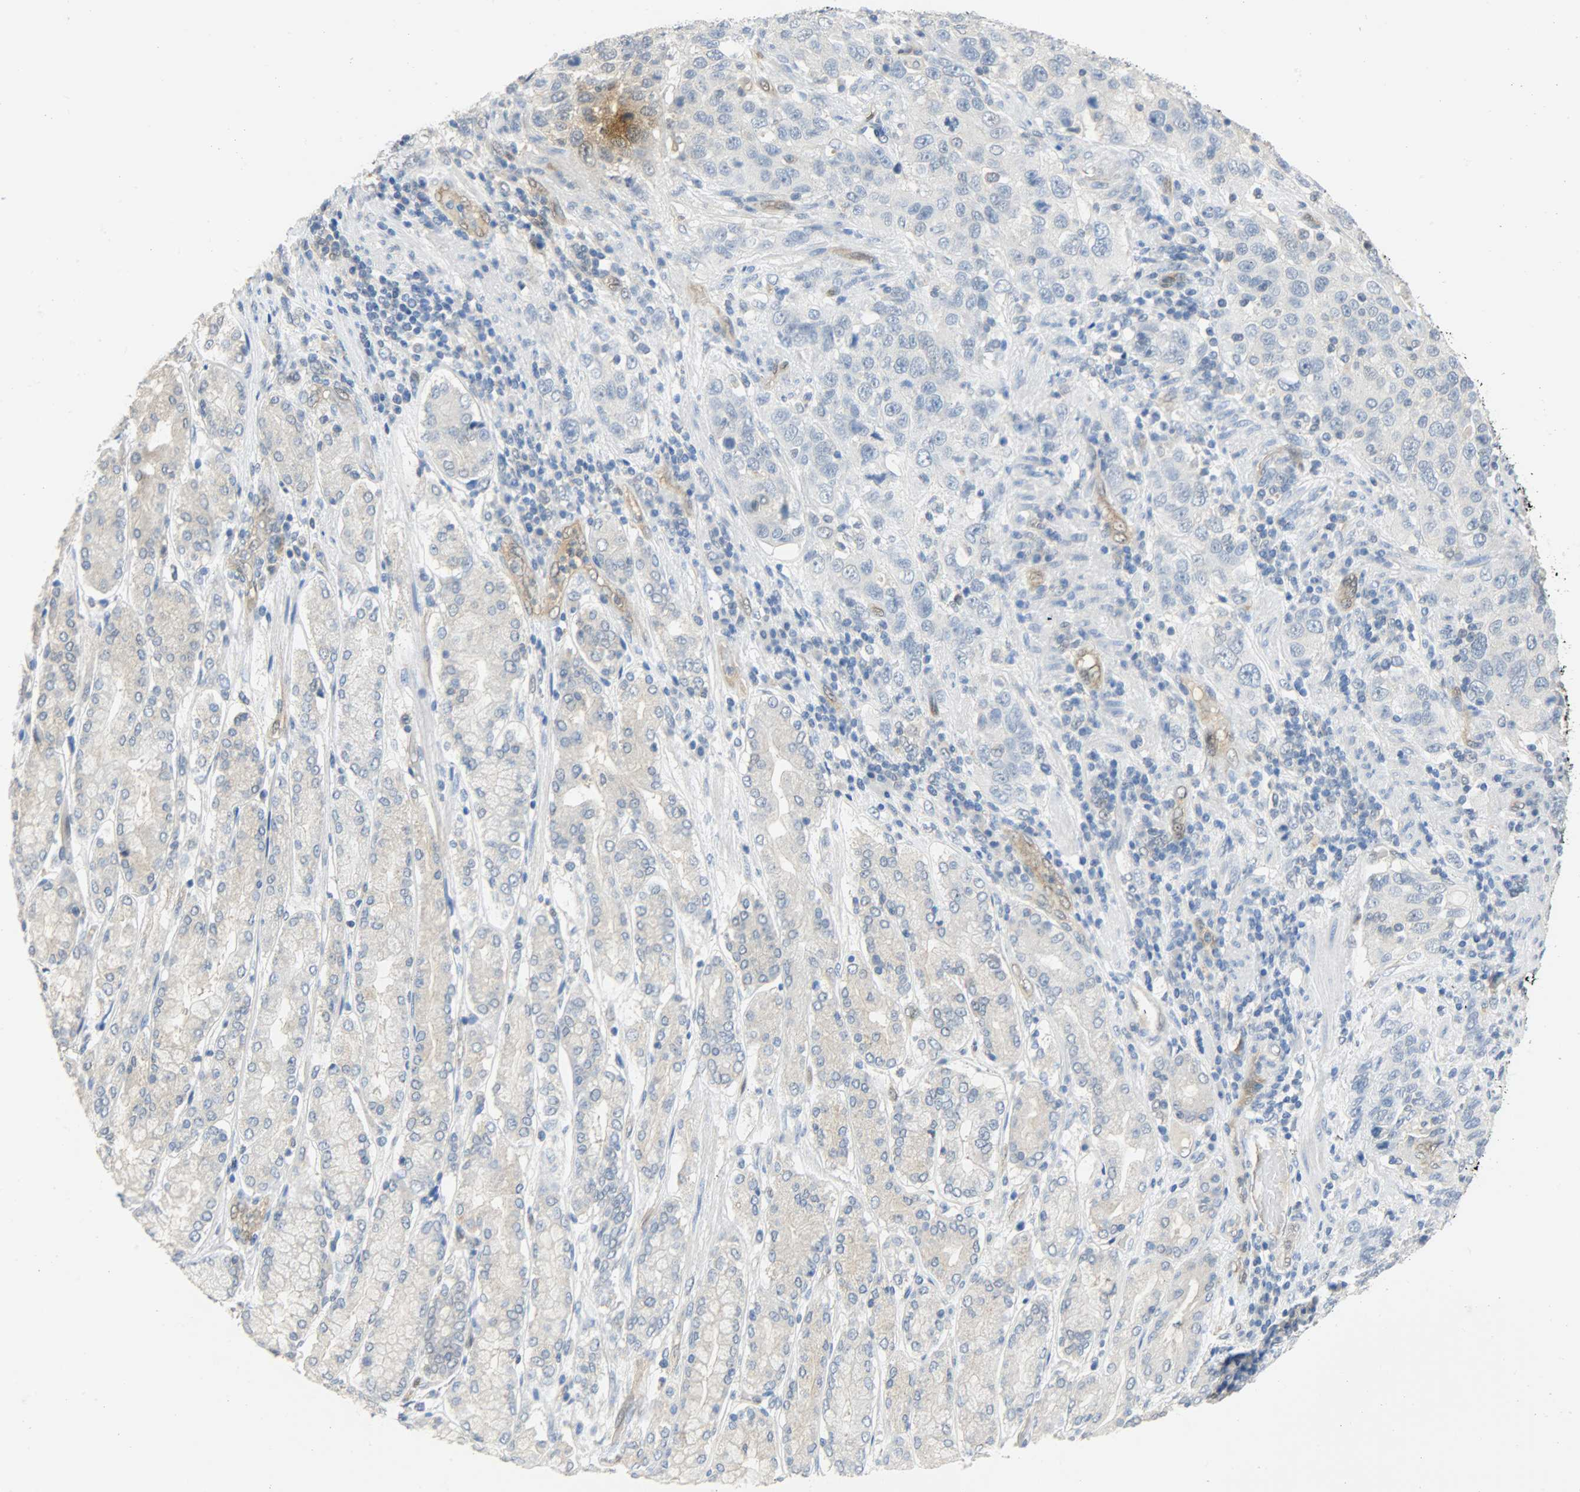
{"staining": {"intensity": "negative", "quantity": "none", "location": "none"}, "tissue": "stomach cancer", "cell_type": "Tumor cells", "image_type": "cancer", "snomed": [{"axis": "morphology", "description": "Normal tissue, NOS"}, {"axis": "morphology", "description": "Adenocarcinoma, NOS"}, {"axis": "topography", "description": "Stomach"}], "caption": "Immunohistochemistry (IHC) image of neoplastic tissue: human stomach cancer stained with DAB (3,3'-diaminobenzidine) reveals no significant protein staining in tumor cells.", "gene": "FKBP1A", "patient": {"sex": "male", "age": 48}}